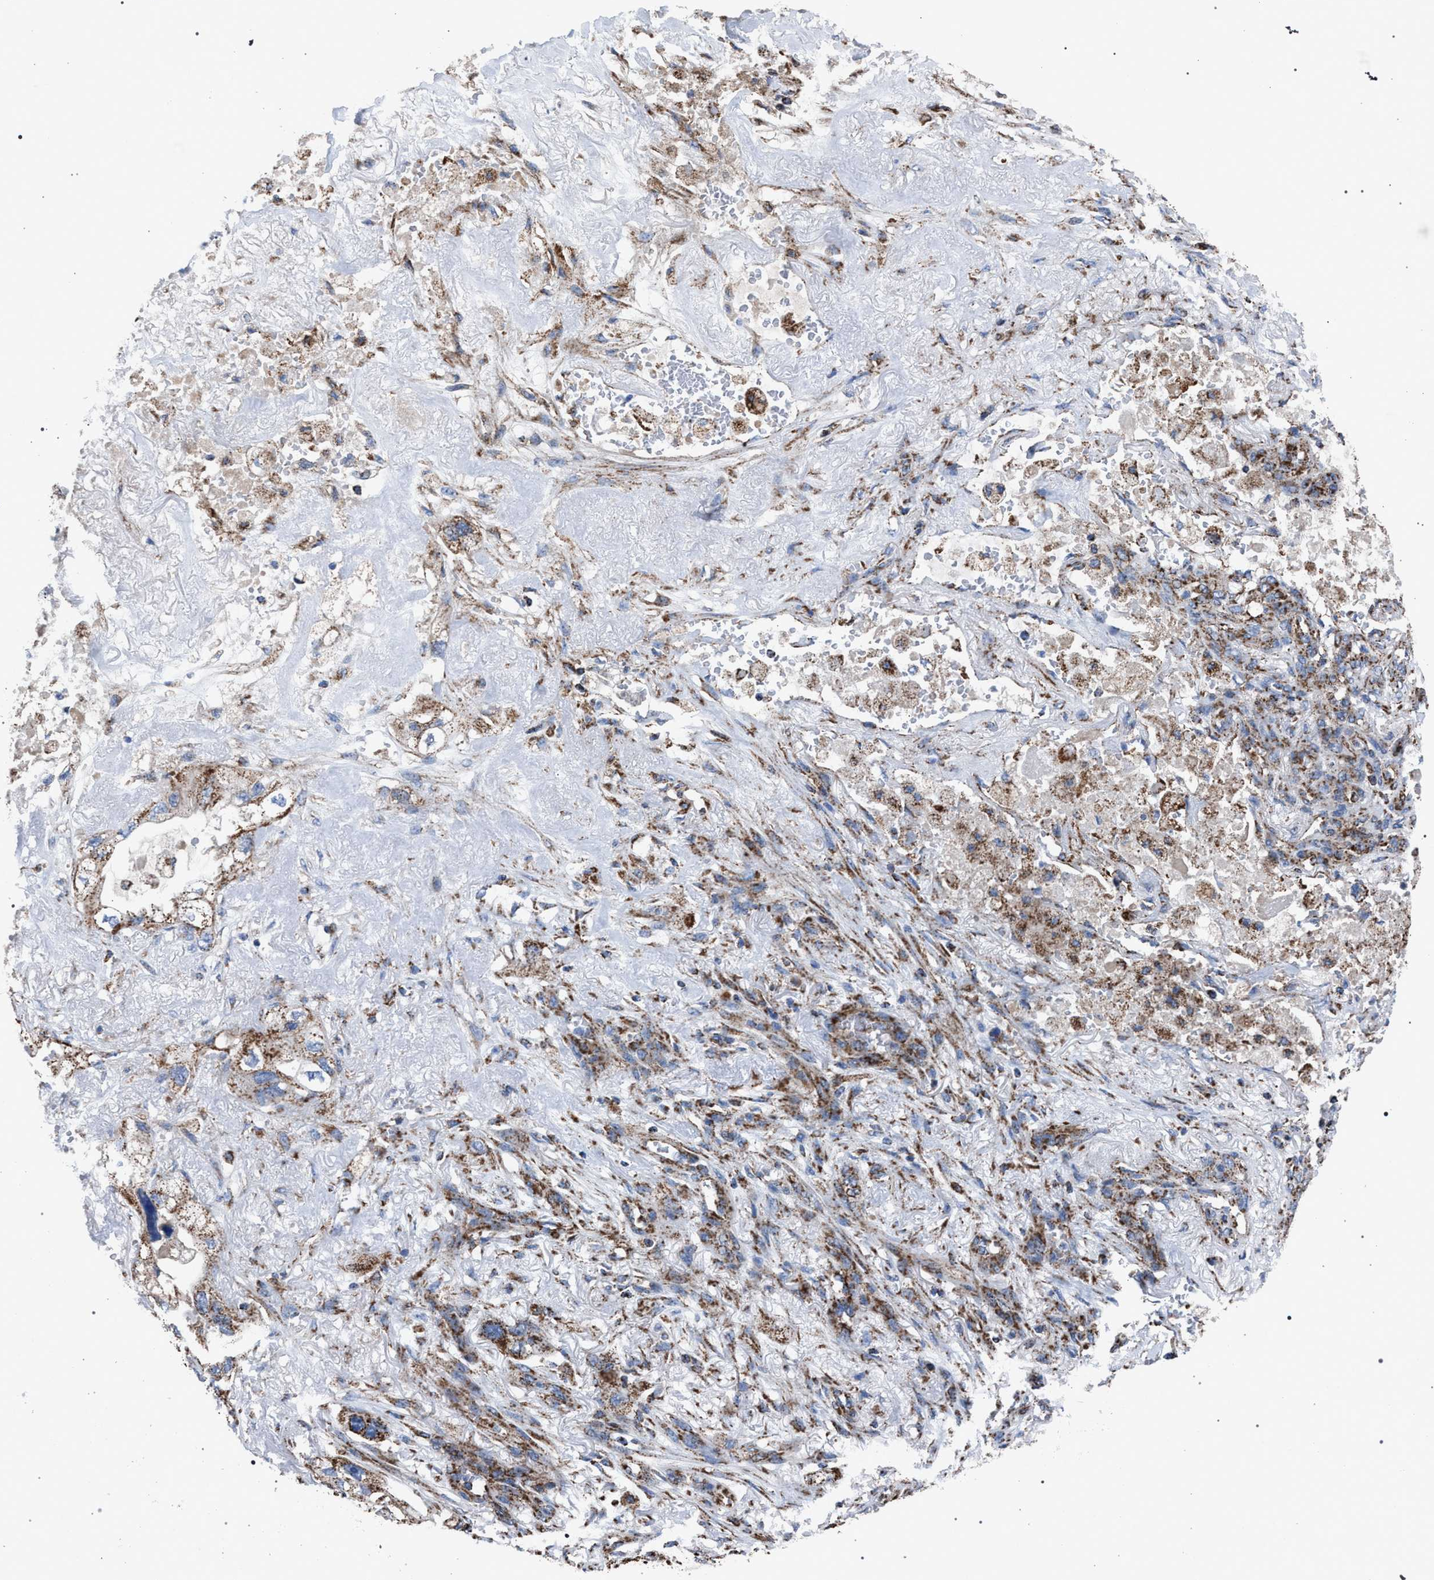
{"staining": {"intensity": "moderate", "quantity": ">75%", "location": "cytoplasmic/membranous"}, "tissue": "lung cancer", "cell_type": "Tumor cells", "image_type": "cancer", "snomed": [{"axis": "morphology", "description": "Squamous cell carcinoma, NOS"}, {"axis": "topography", "description": "Lung"}], "caption": "Human lung cancer (squamous cell carcinoma) stained with a brown dye reveals moderate cytoplasmic/membranous positive staining in about >75% of tumor cells.", "gene": "VPS13A", "patient": {"sex": "female", "age": 73}}